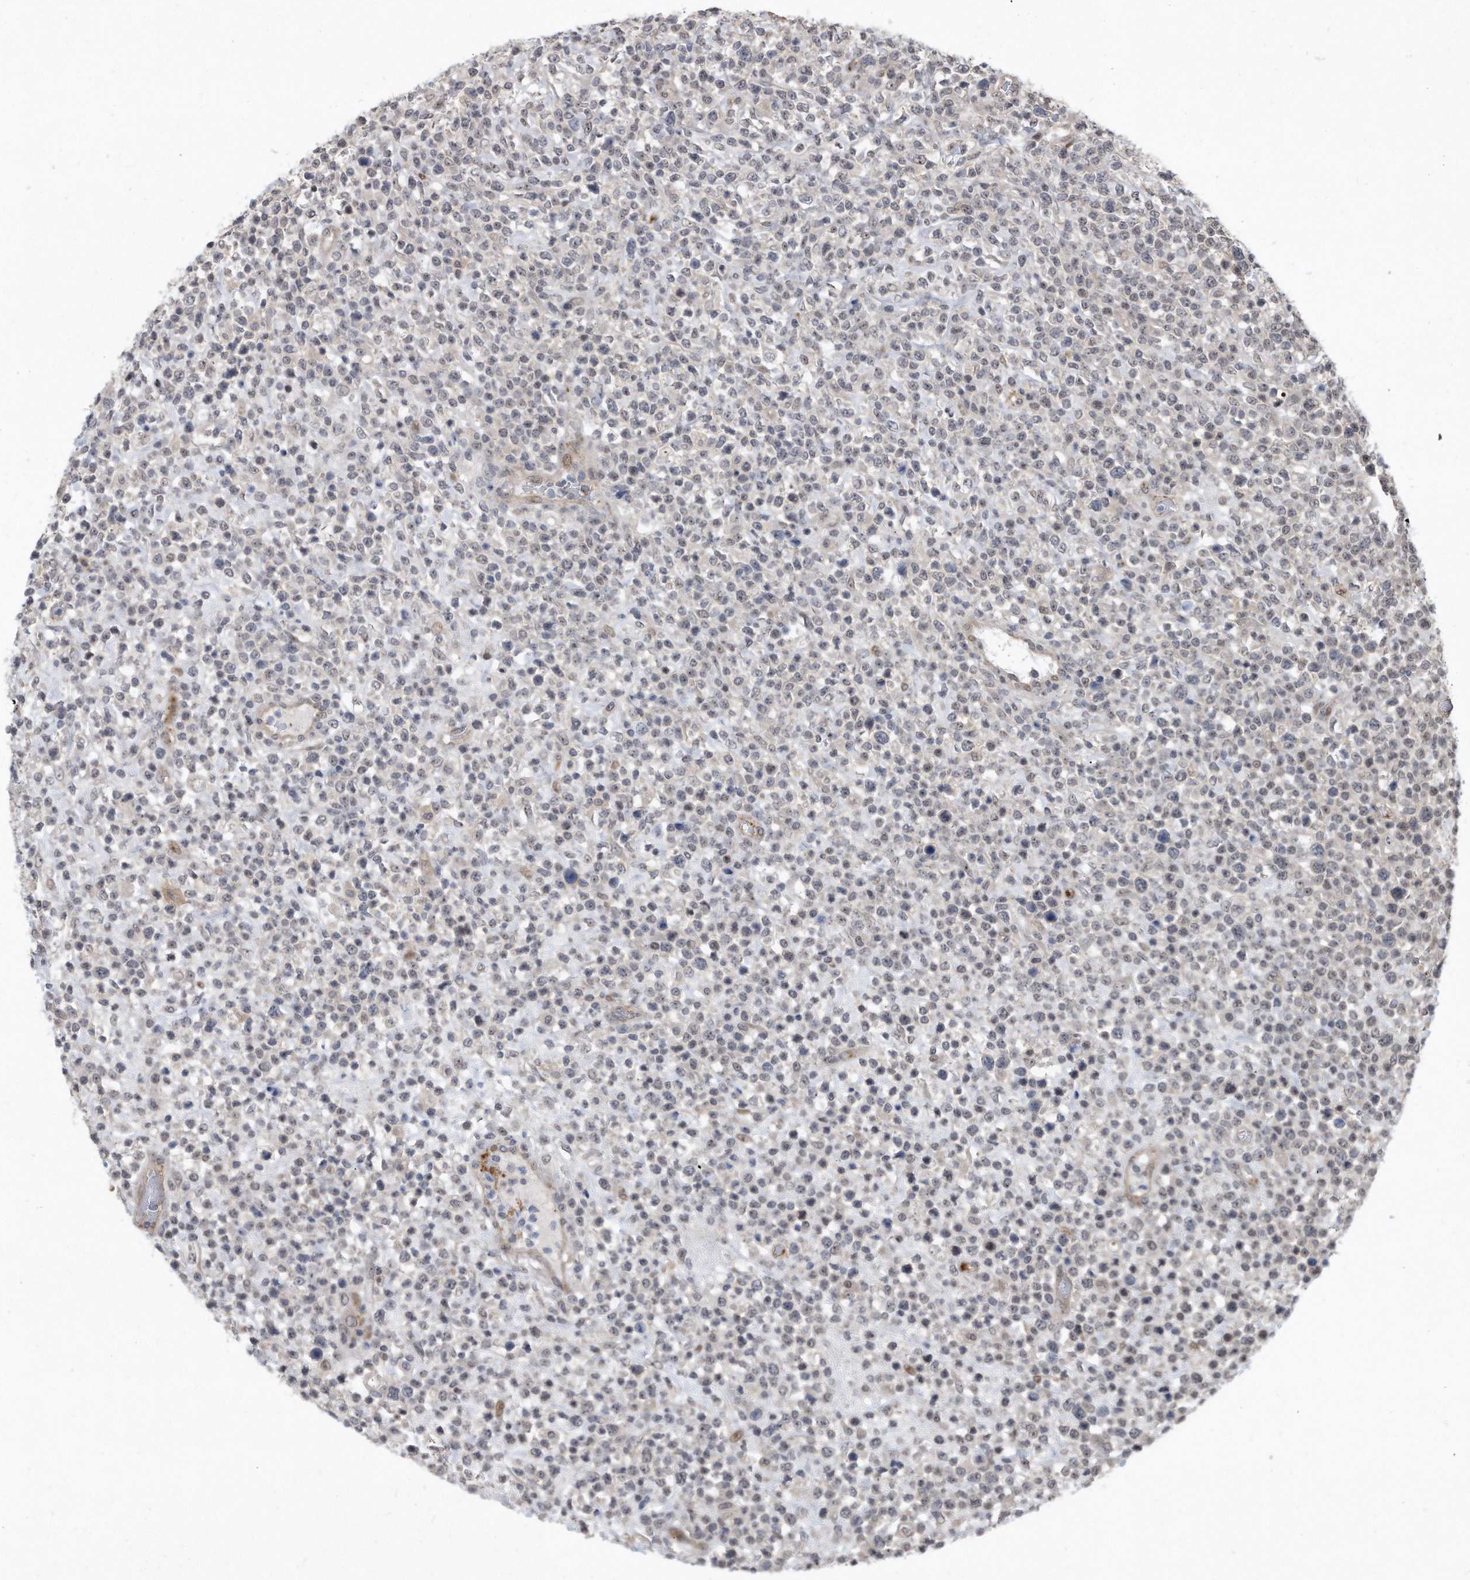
{"staining": {"intensity": "negative", "quantity": "none", "location": "none"}, "tissue": "lymphoma", "cell_type": "Tumor cells", "image_type": "cancer", "snomed": [{"axis": "morphology", "description": "Malignant lymphoma, non-Hodgkin's type, High grade"}, {"axis": "topography", "description": "Colon"}], "caption": "This is an immunohistochemistry (IHC) photomicrograph of human malignant lymphoma, non-Hodgkin's type (high-grade). There is no expression in tumor cells.", "gene": "PGBD2", "patient": {"sex": "female", "age": 53}}